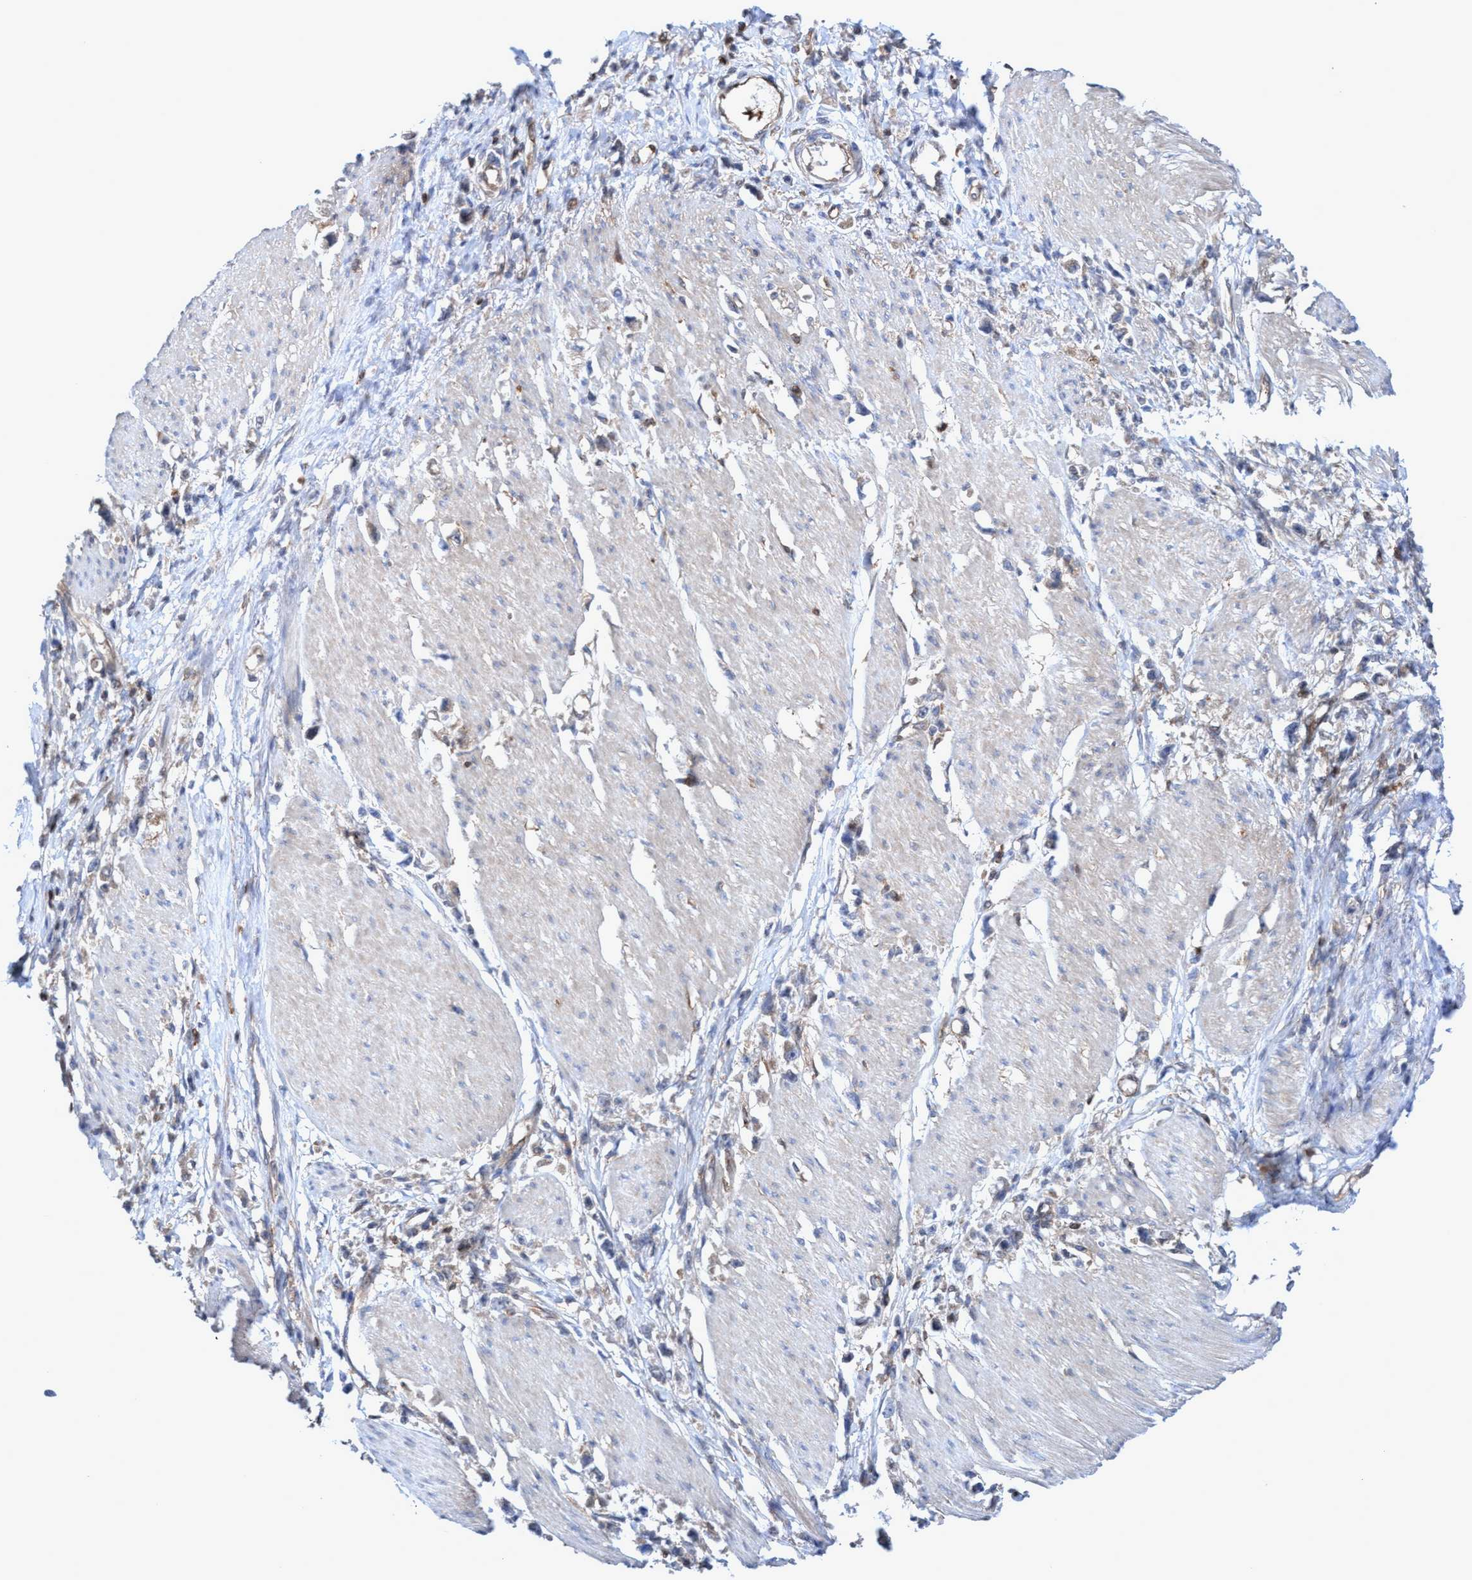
{"staining": {"intensity": "weak", "quantity": "<25%", "location": "cytoplasmic/membranous"}, "tissue": "stomach cancer", "cell_type": "Tumor cells", "image_type": "cancer", "snomed": [{"axis": "morphology", "description": "Adenocarcinoma, NOS"}, {"axis": "topography", "description": "Stomach"}], "caption": "IHC histopathology image of neoplastic tissue: stomach cancer (adenocarcinoma) stained with DAB reveals no significant protein positivity in tumor cells.", "gene": "GLOD4", "patient": {"sex": "female", "age": 59}}